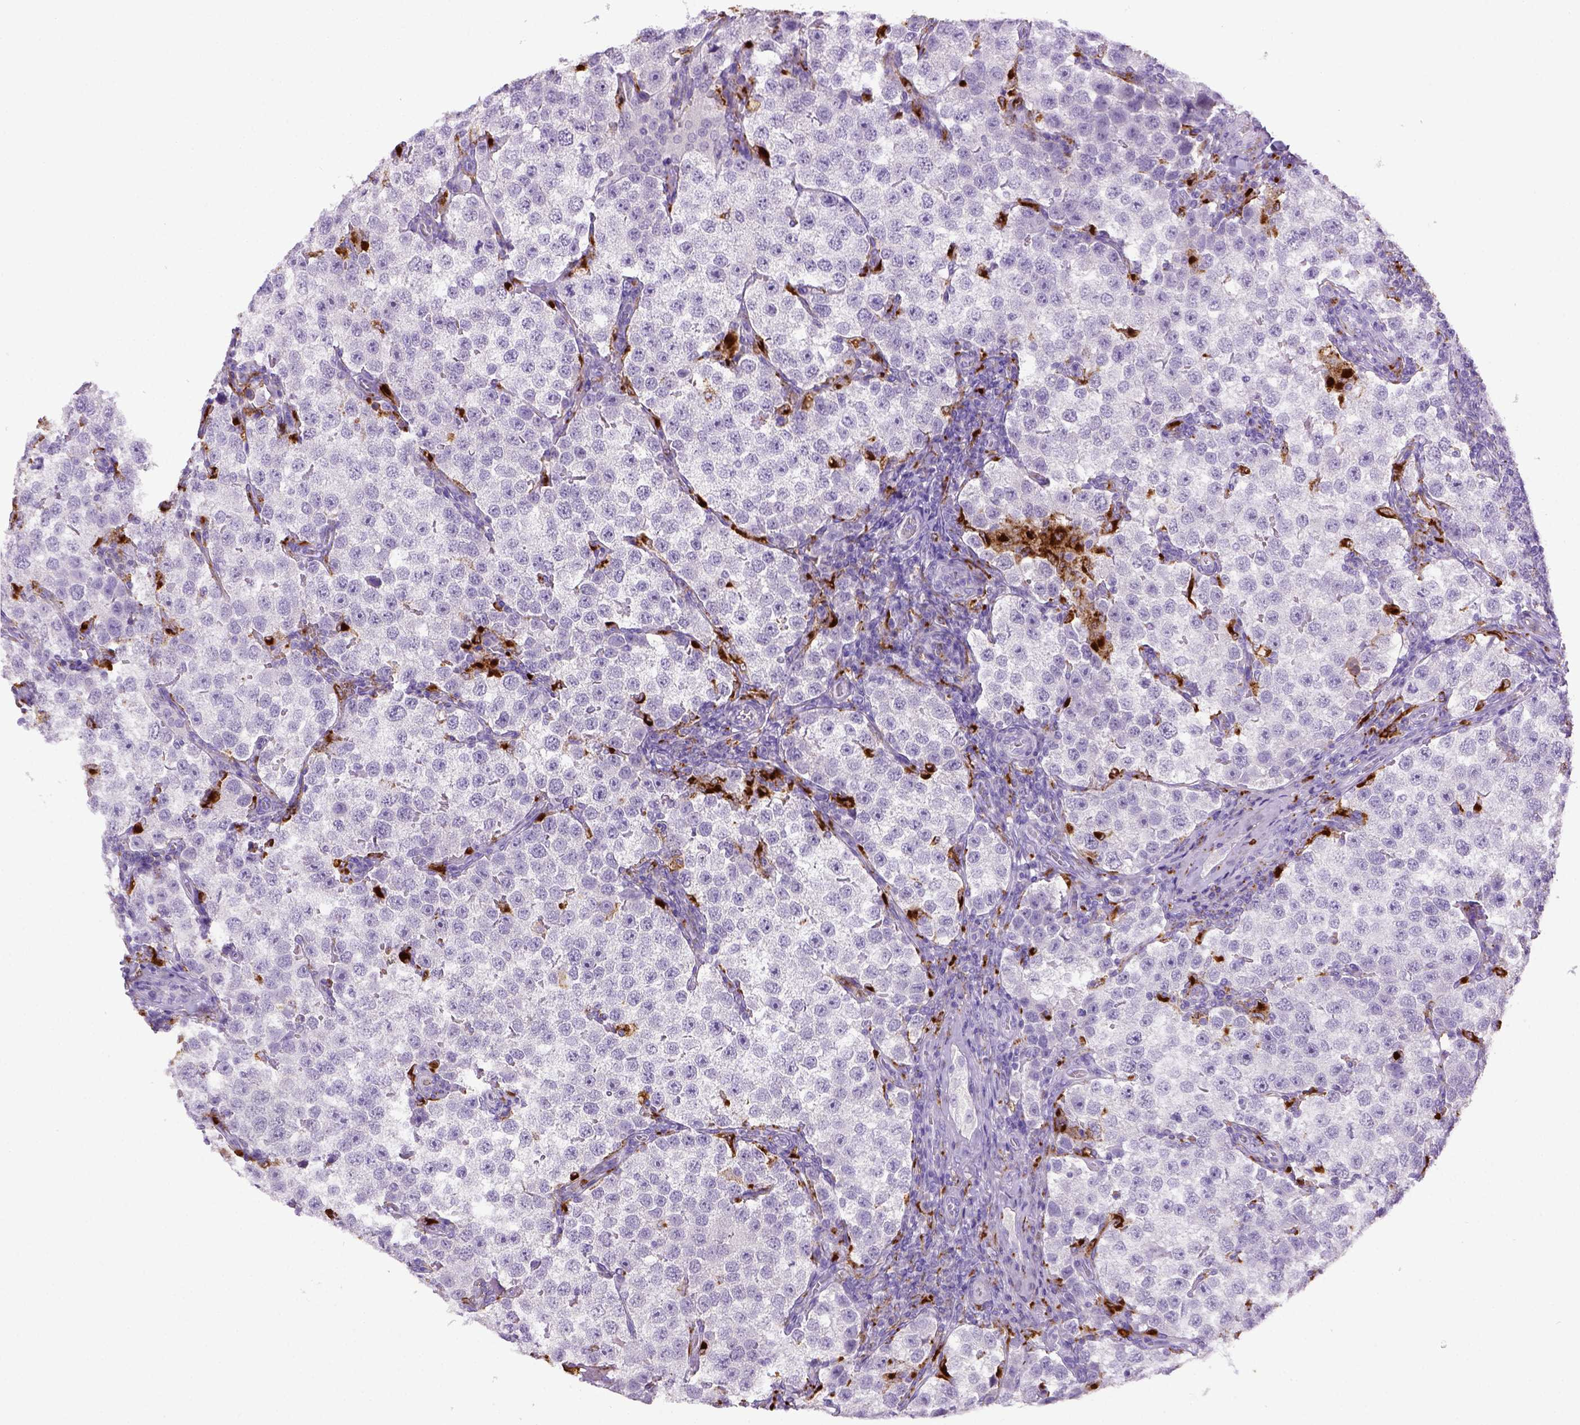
{"staining": {"intensity": "negative", "quantity": "none", "location": "none"}, "tissue": "testis cancer", "cell_type": "Tumor cells", "image_type": "cancer", "snomed": [{"axis": "morphology", "description": "Seminoma, NOS"}, {"axis": "topography", "description": "Testis"}], "caption": "There is no significant positivity in tumor cells of seminoma (testis). (DAB immunohistochemistry visualized using brightfield microscopy, high magnification).", "gene": "CD68", "patient": {"sex": "male", "age": 37}}